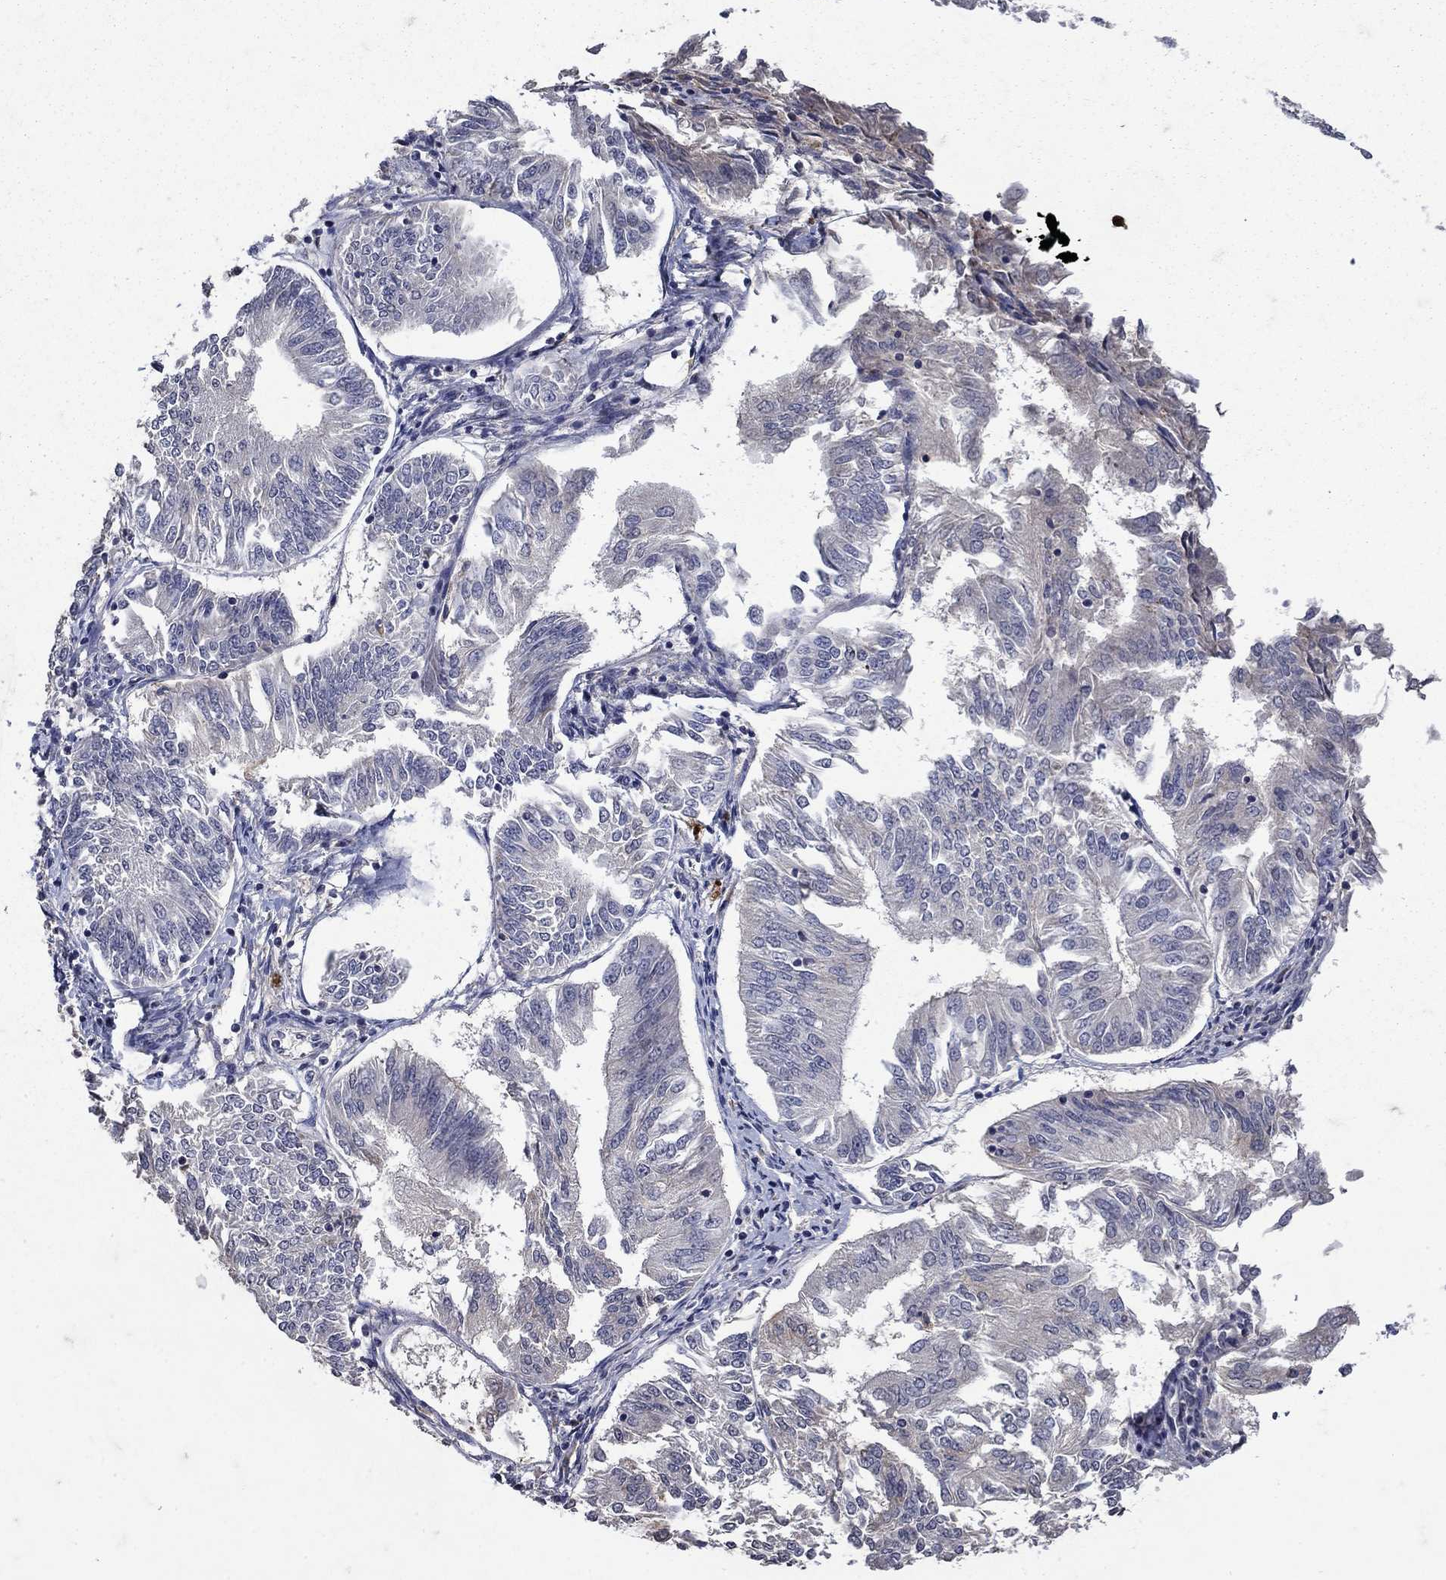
{"staining": {"intensity": "negative", "quantity": "none", "location": "none"}, "tissue": "endometrial cancer", "cell_type": "Tumor cells", "image_type": "cancer", "snomed": [{"axis": "morphology", "description": "Adenocarcinoma, NOS"}, {"axis": "topography", "description": "Endometrium"}], "caption": "Micrograph shows no protein expression in tumor cells of endometrial cancer tissue. (Stains: DAB IHC with hematoxylin counter stain, Microscopy: brightfield microscopy at high magnification).", "gene": "NPC2", "patient": {"sex": "female", "age": 58}}